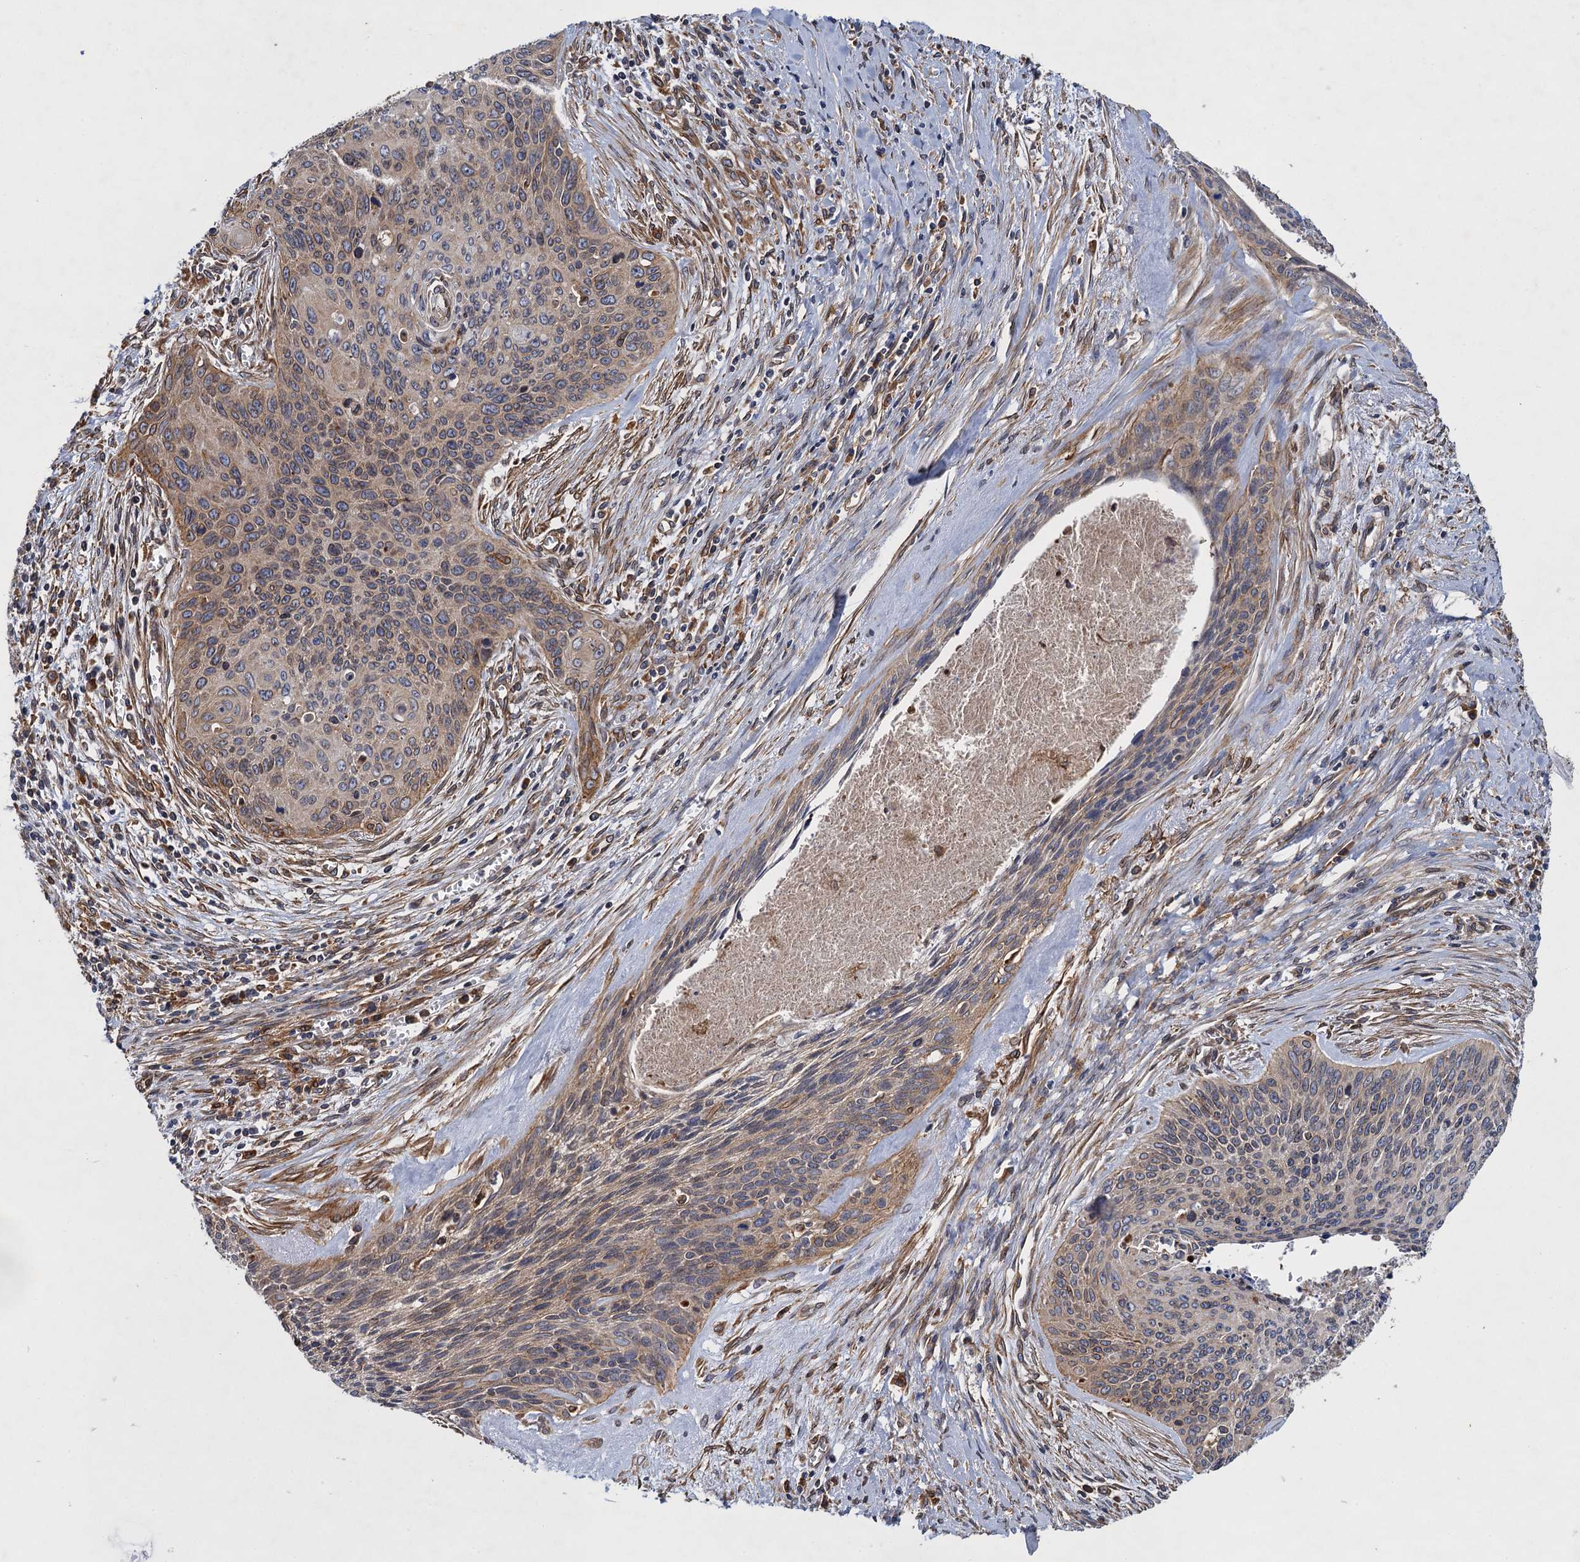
{"staining": {"intensity": "weak", "quantity": "25%-75%", "location": "cytoplasmic/membranous"}, "tissue": "cervical cancer", "cell_type": "Tumor cells", "image_type": "cancer", "snomed": [{"axis": "morphology", "description": "Squamous cell carcinoma, NOS"}, {"axis": "topography", "description": "Cervix"}], "caption": "Protein analysis of cervical squamous cell carcinoma tissue reveals weak cytoplasmic/membranous expression in about 25%-75% of tumor cells.", "gene": "ARMC5", "patient": {"sex": "female", "age": 55}}